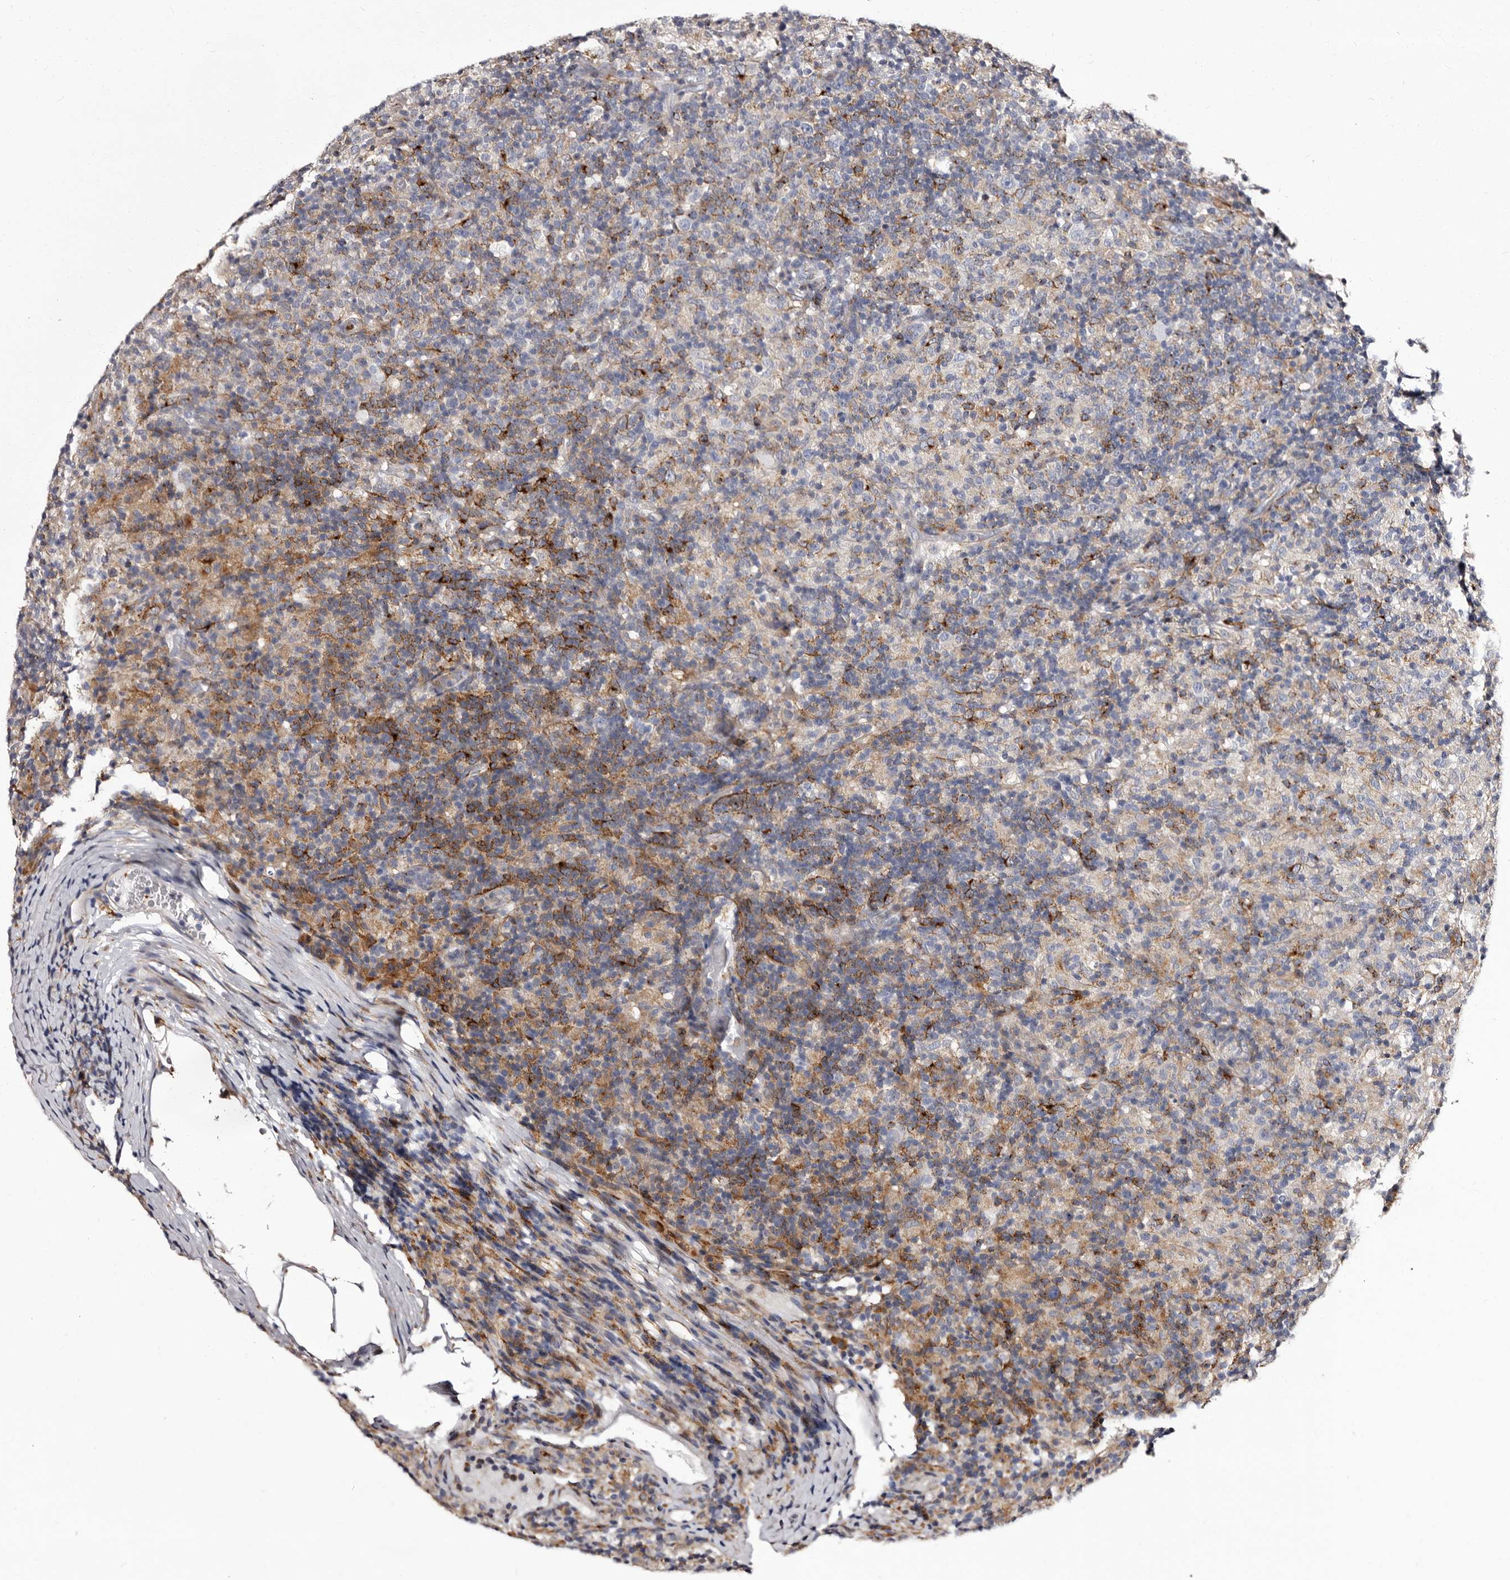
{"staining": {"intensity": "negative", "quantity": "none", "location": "none"}, "tissue": "lymphoma", "cell_type": "Tumor cells", "image_type": "cancer", "snomed": [{"axis": "morphology", "description": "Hodgkin's disease, NOS"}, {"axis": "topography", "description": "Lymph node"}], "caption": "An image of human lymphoma is negative for staining in tumor cells.", "gene": "AUNIP", "patient": {"sex": "male", "age": 70}}